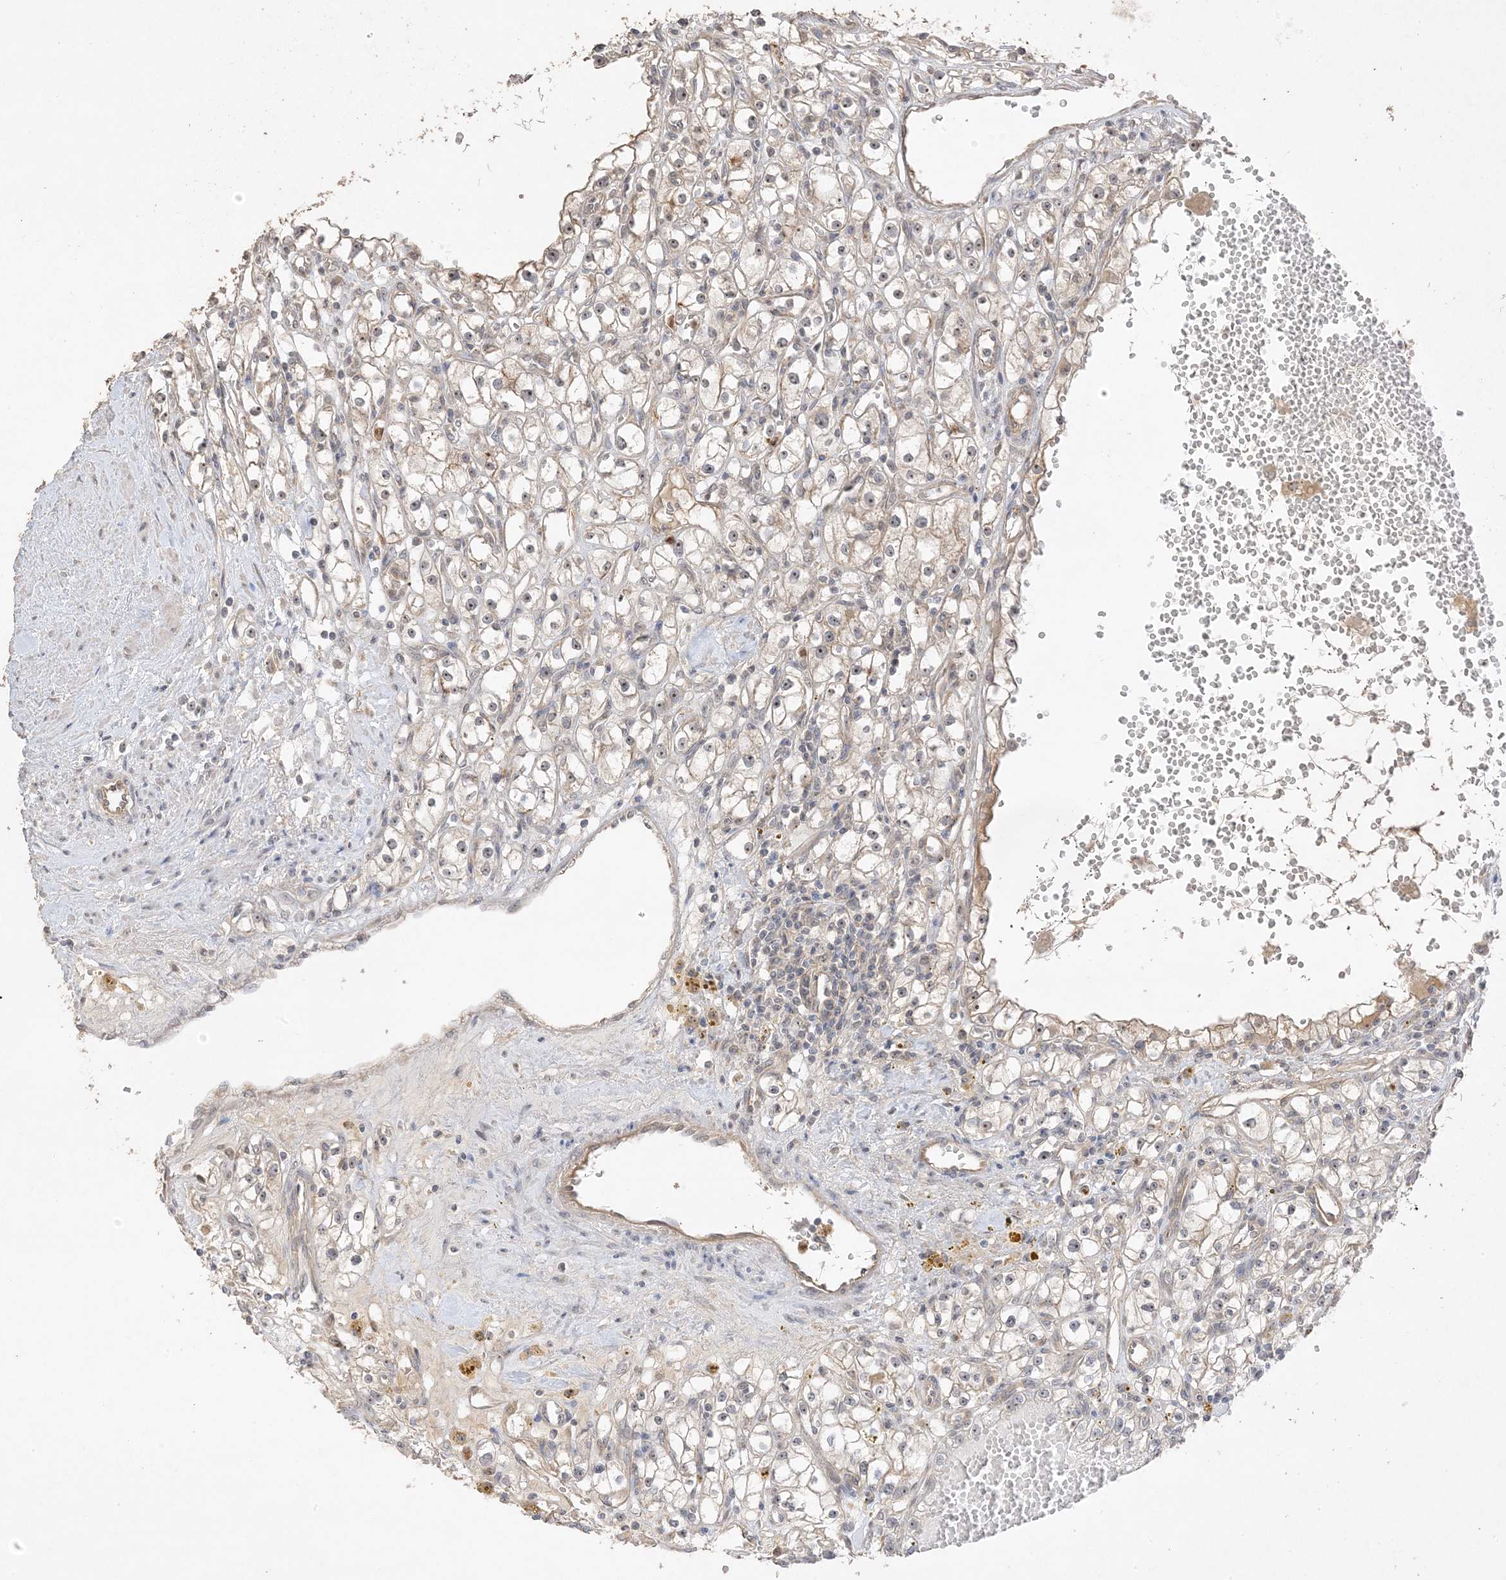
{"staining": {"intensity": "weak", "quantity": "<25%", "location": "nuclear"}, "tissue": "renal cancer", "cell_type": "Tumor cells", "image_type": "cancer", "snomed": [{"axis": "morphology", "description": "Adenocarcinoma, NOS"}, {"axis": "topography", "description": "Kidney"}], "caption": "There is no significant staining in tumor cells of adenocarcinoma (renal).", "gene": "DDX18", "patient": {"sex": "male", "age": 56}}